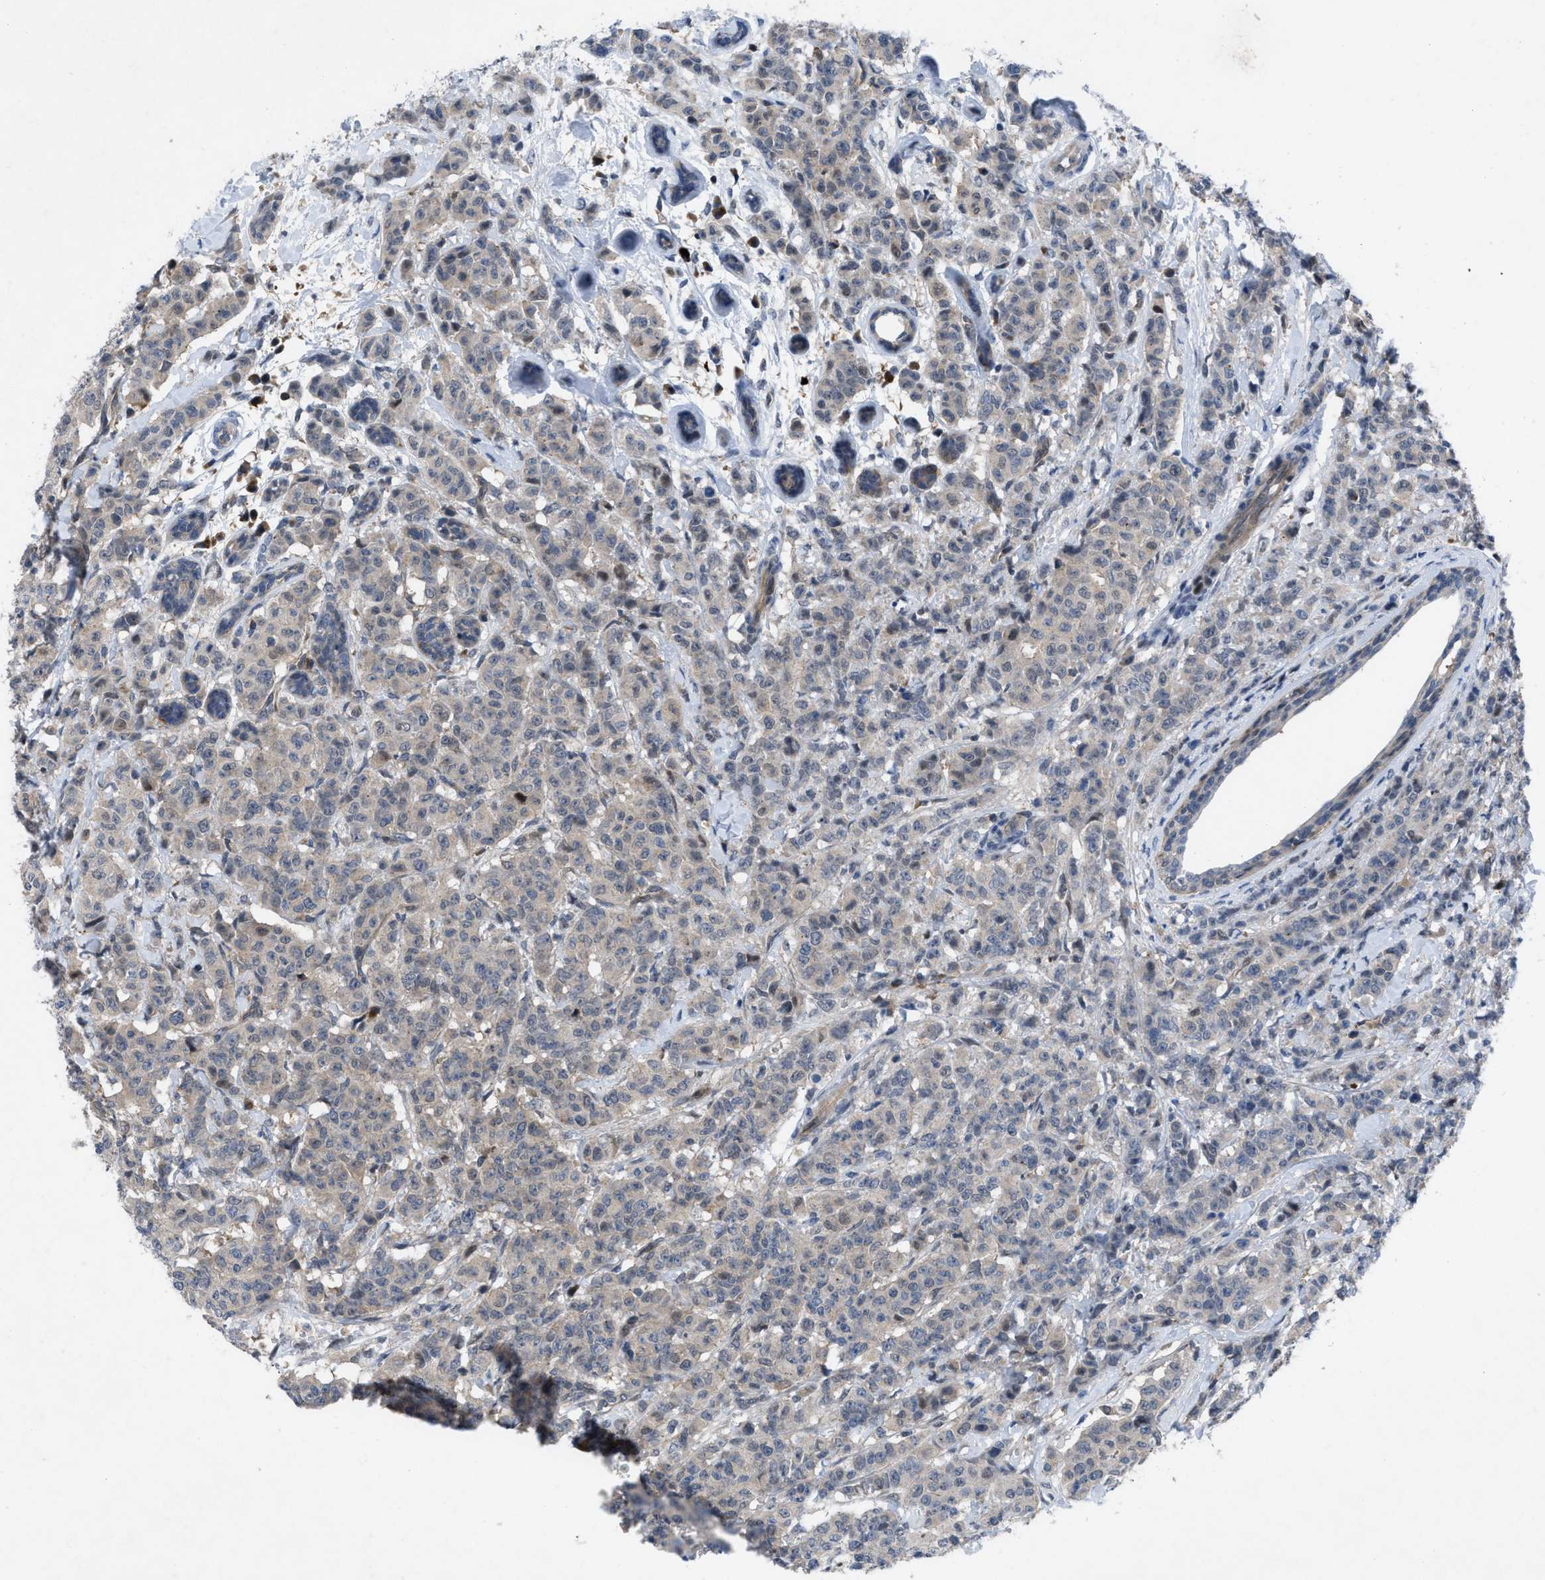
{"staining": {"intensity": "weak", "quantity": "25%-75%", "location": "cytoplasmic/membranous"}, "tissue": "breast cancer", "cell_type": "Tumor cells", "image_type": "cancer", "snomed": [{"axis": "morphology", "description": "Normal tissue, NOS"}, {"axis": "morphology", "description": "Duct carcinoma"}, {"axis": "topography", "description": "Breast"}], "caption": "Tumor cells exhibit low levels of weak cytoplasmic/membranous positivity in about 25%-75% of cells in human breast intraductal carcinoma. Nuclei are stained in blue.", "gene": "IL17RE", "patient": {"sex": "female", "age": 40}}